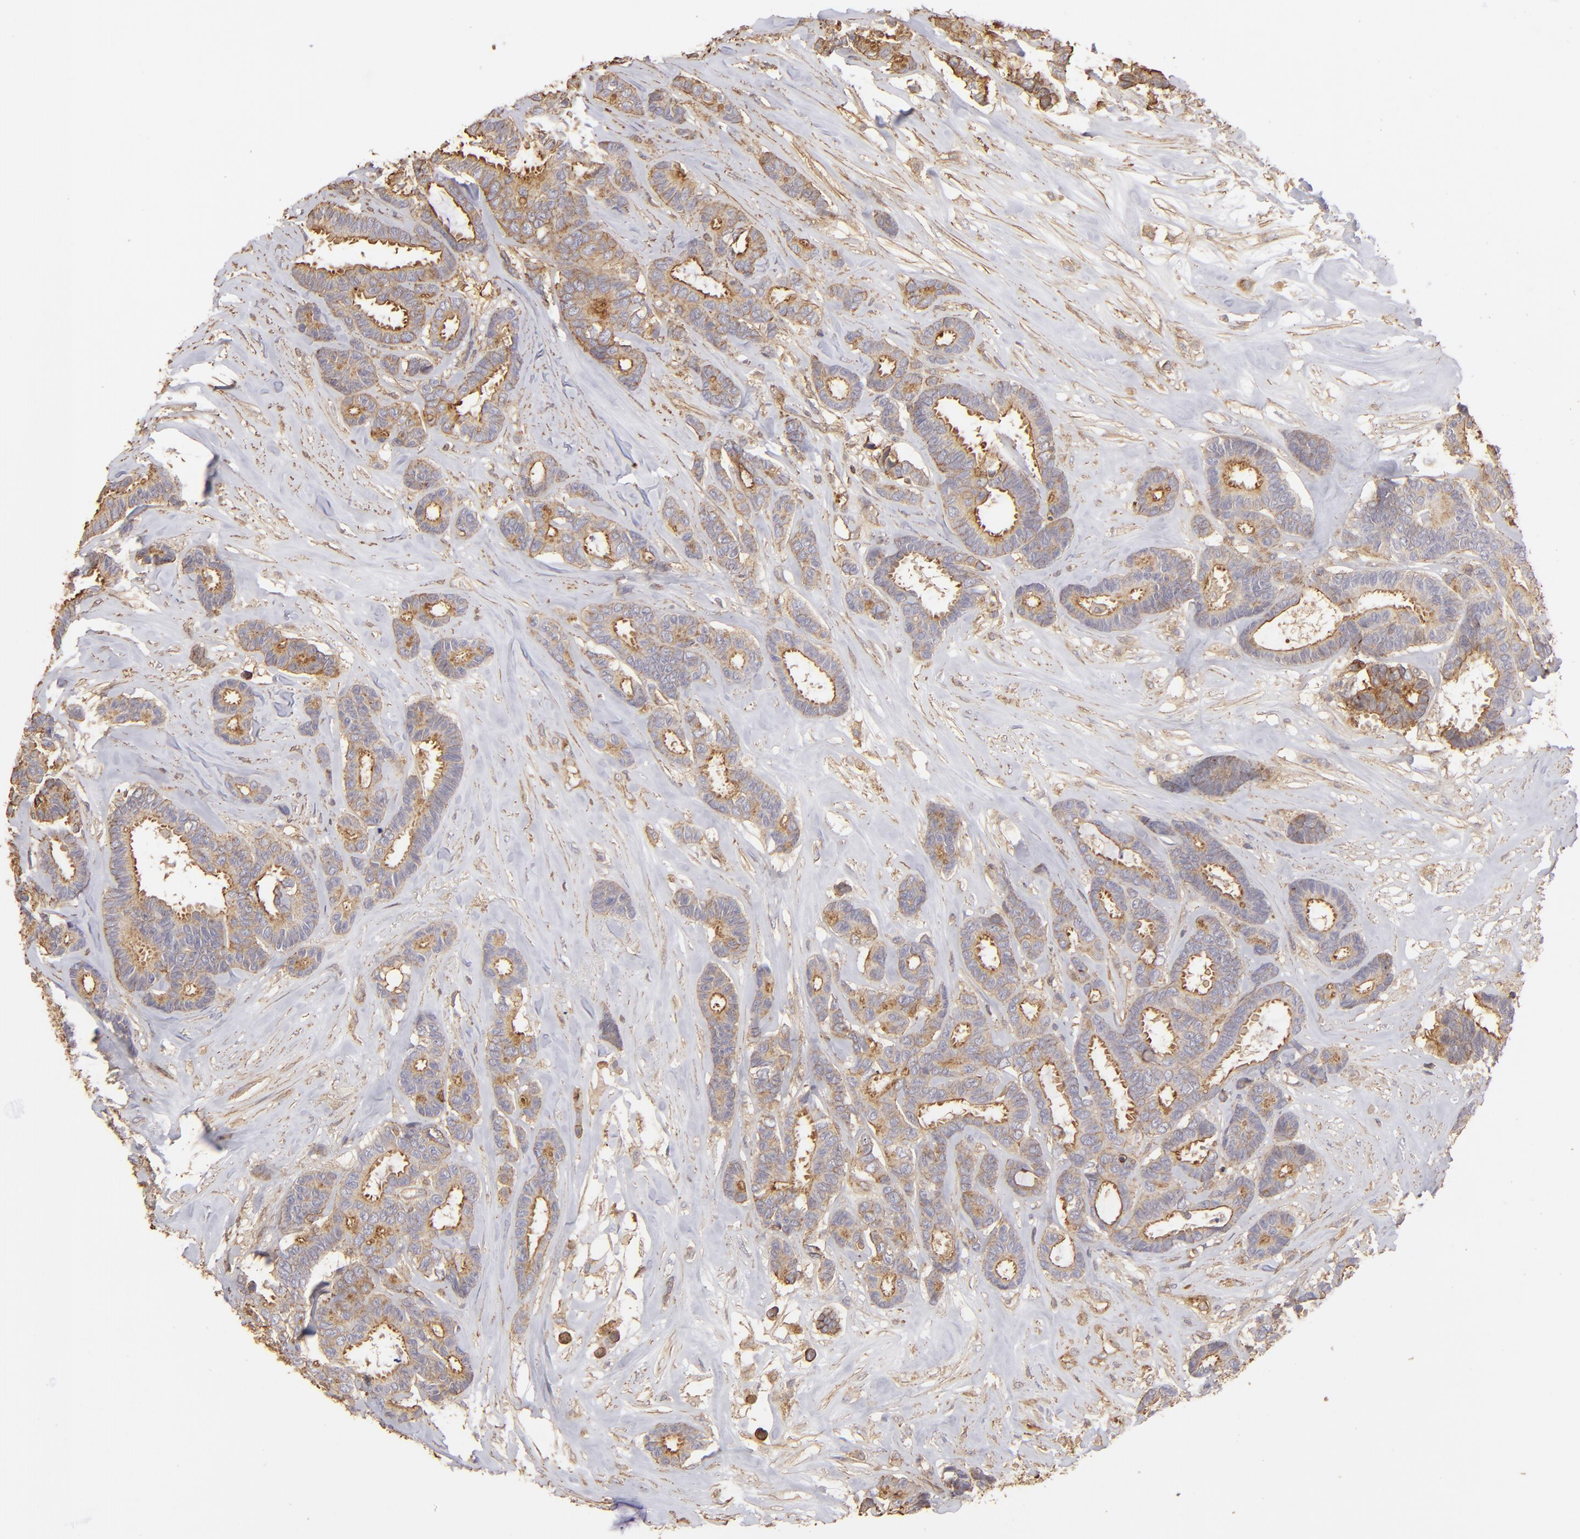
{"staining": {"intensity": "moderate", "quantity": ">75%", "location": "cytoplasmic/membranous"}, "tissue": "breast cancer", "cell_type": "Tumor cells", "image_type": "cancer", "snomed": [{"axis": "morphology", "description": "Duct carcinoma"}, {"axis": "topography", "description": "Breast"}], "caption": "A medium amount of moderate cytoplasmic/membranous expression is seen in approximately >75% of tumor cells in breast intraductal carcinoma tissue.", "gene": "ACTB", "patient": {"sex": "female", "age": 87}}